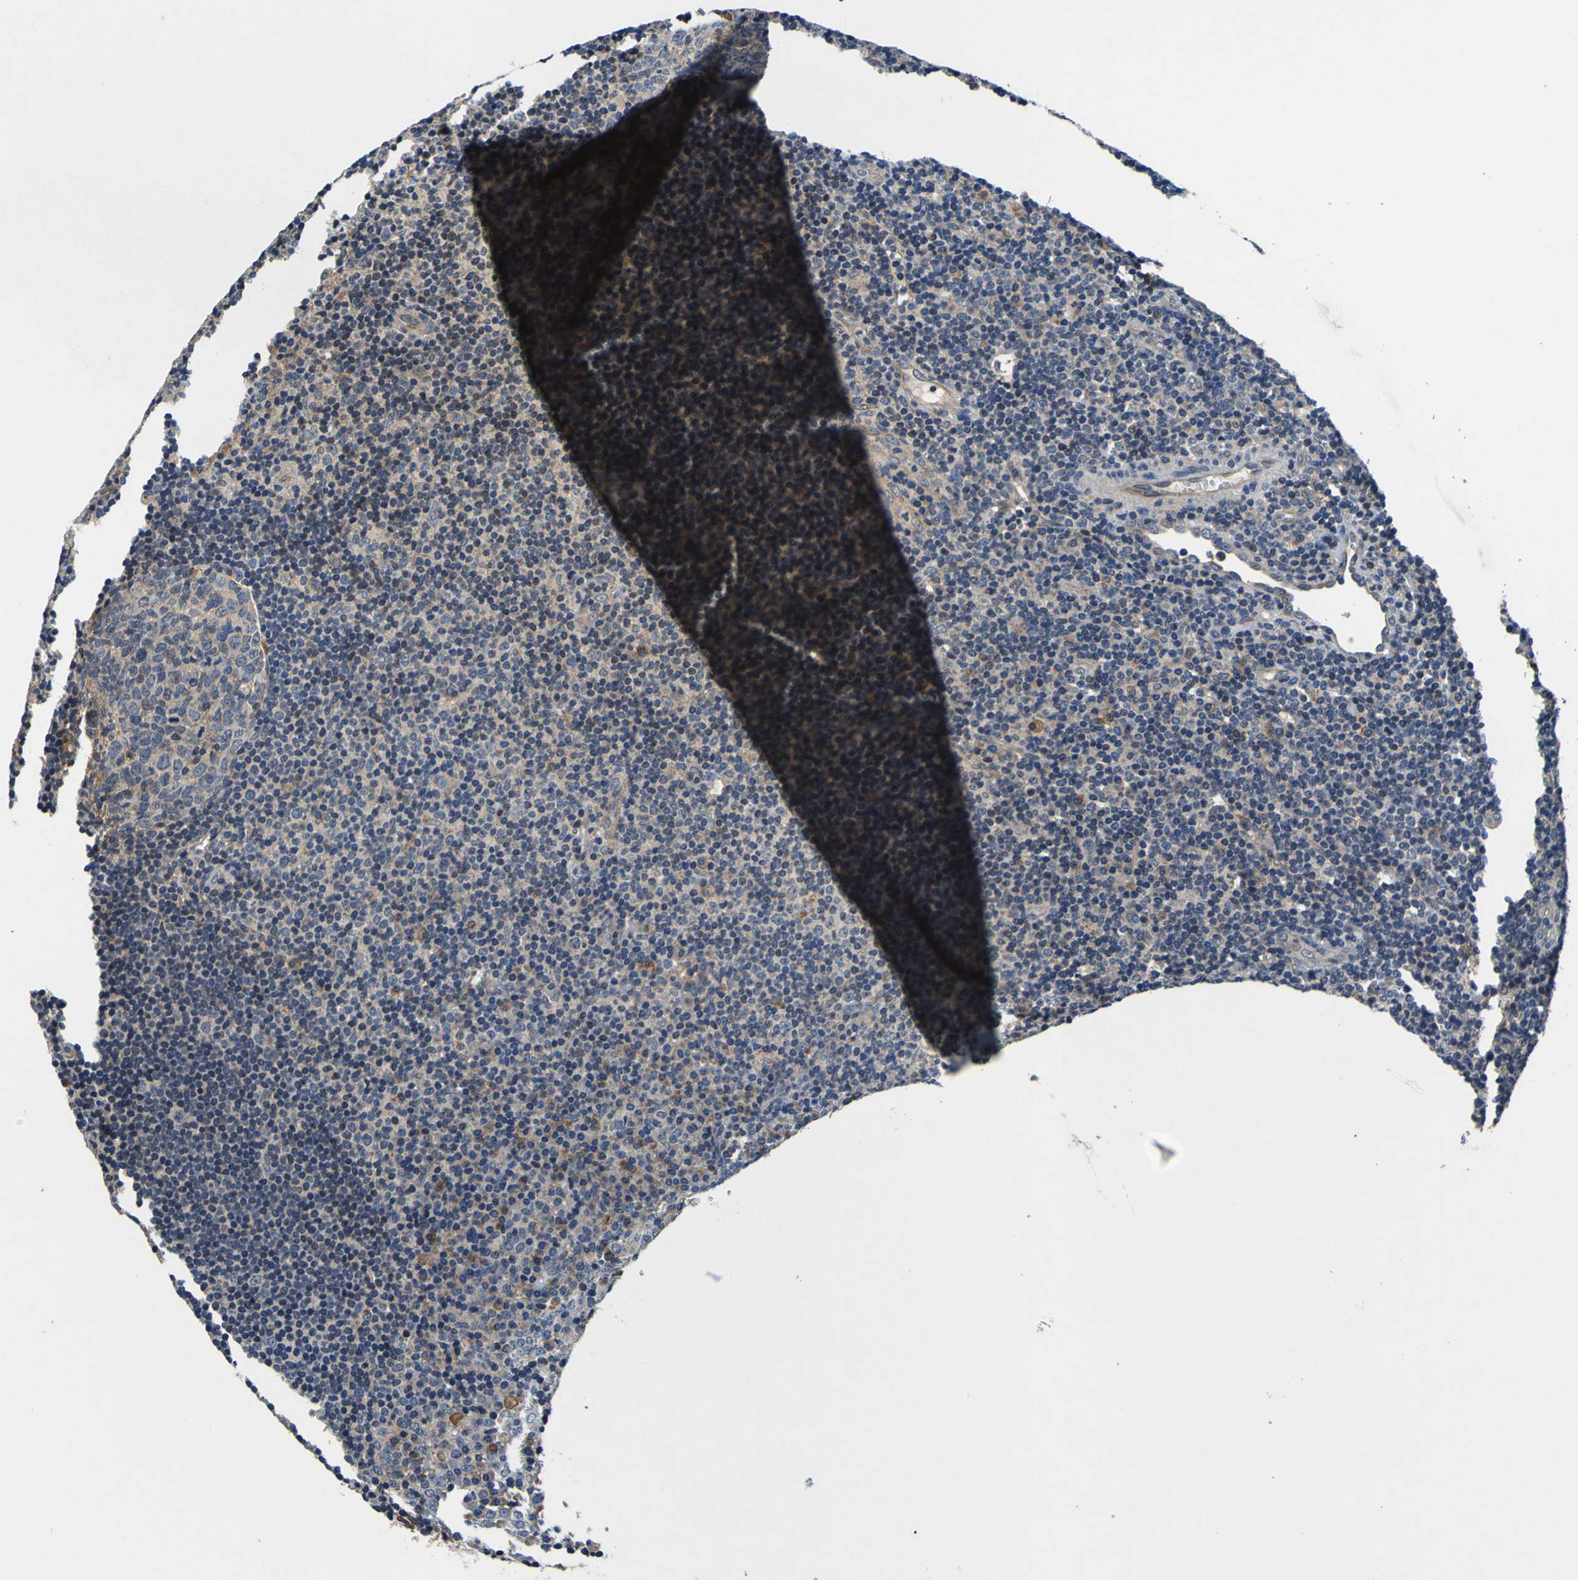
{"staining": {"intensity": "weak", "quantity": "<25%", "location": "cytoplasmic/membranous"}, "tissue": "tonsil", "cell_type": "Germinal center cells", "image_type": "normal", "snomed": [{"axis": "morphology", "description": "Normal tissue, NOS"}, {"axis": "topography", "description": "Tonsil"}], "caption": "Micrograph shows no protein expression in germinal center cells of normal tonsil. (DAB immunohistochemistry visualized using brightfield microscopy, high magnification).", "gene": "EPHB4", "patient": {"sex": "female", "age": 40}}